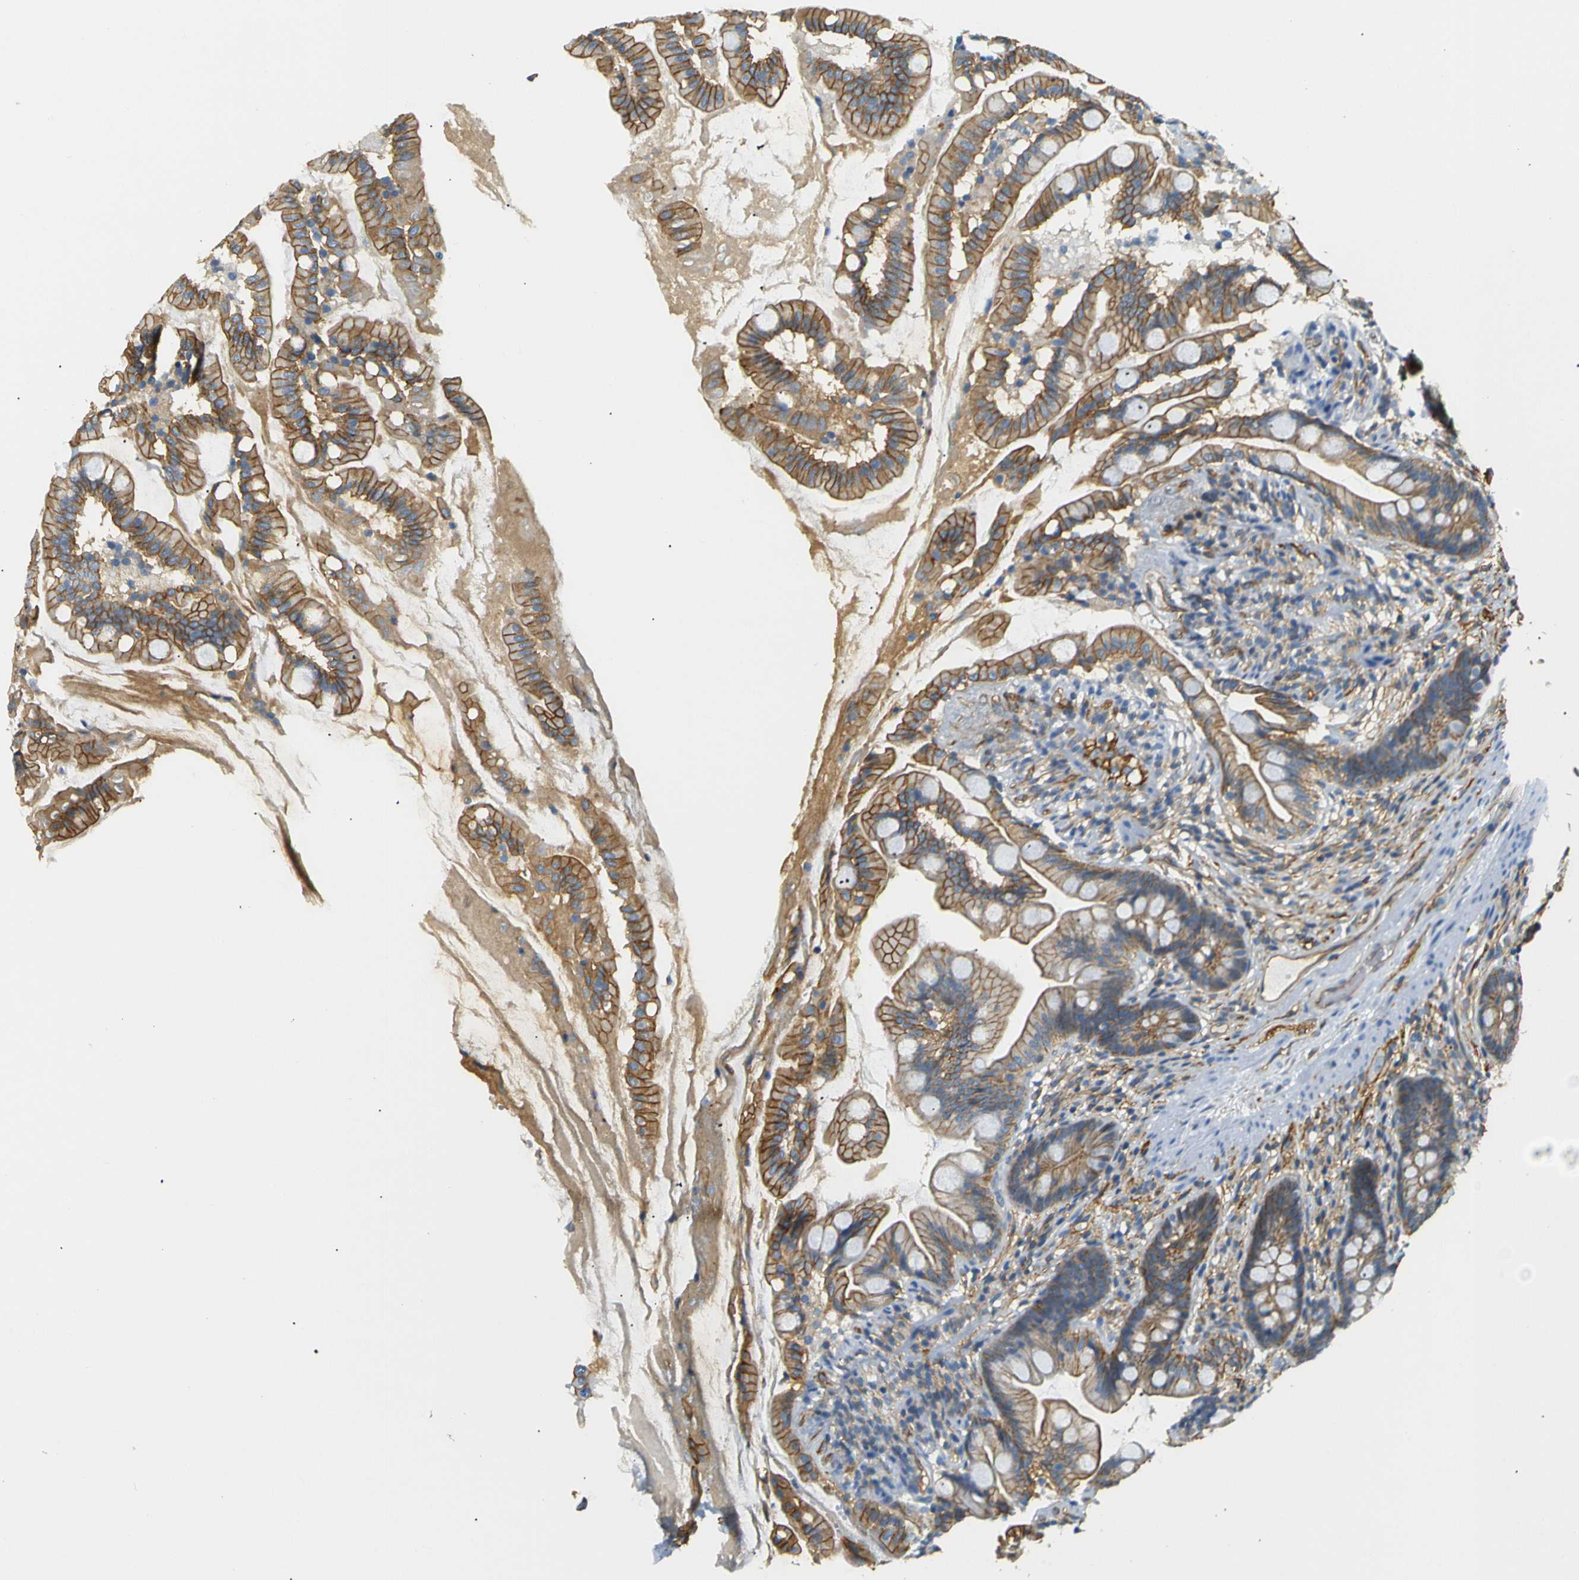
{"staining": {"intensity": "moderate", "quantity": ">75%", "location": "cytoplasmic/membranous"}, "tissue": "small intestine", "cell_type": "Glandular cells", "image_type": "normal", "snomed": [{"axis": "morphology", "description": "Normal tissue, NOS"}, {"axis": "topography", "description": "Small intestine"}], "caption": "Immunohistochemistry (IHC) of unremarkable human small intestine exhibits medium levels of moderate cytoplasmic/membranous staining in about >75% of glandular cells. (brown staining indicates protein expression, while blue staining denotes nuclei).", "gene": "SPTBN1", "patient": {"sex": "female", "age": 56}}